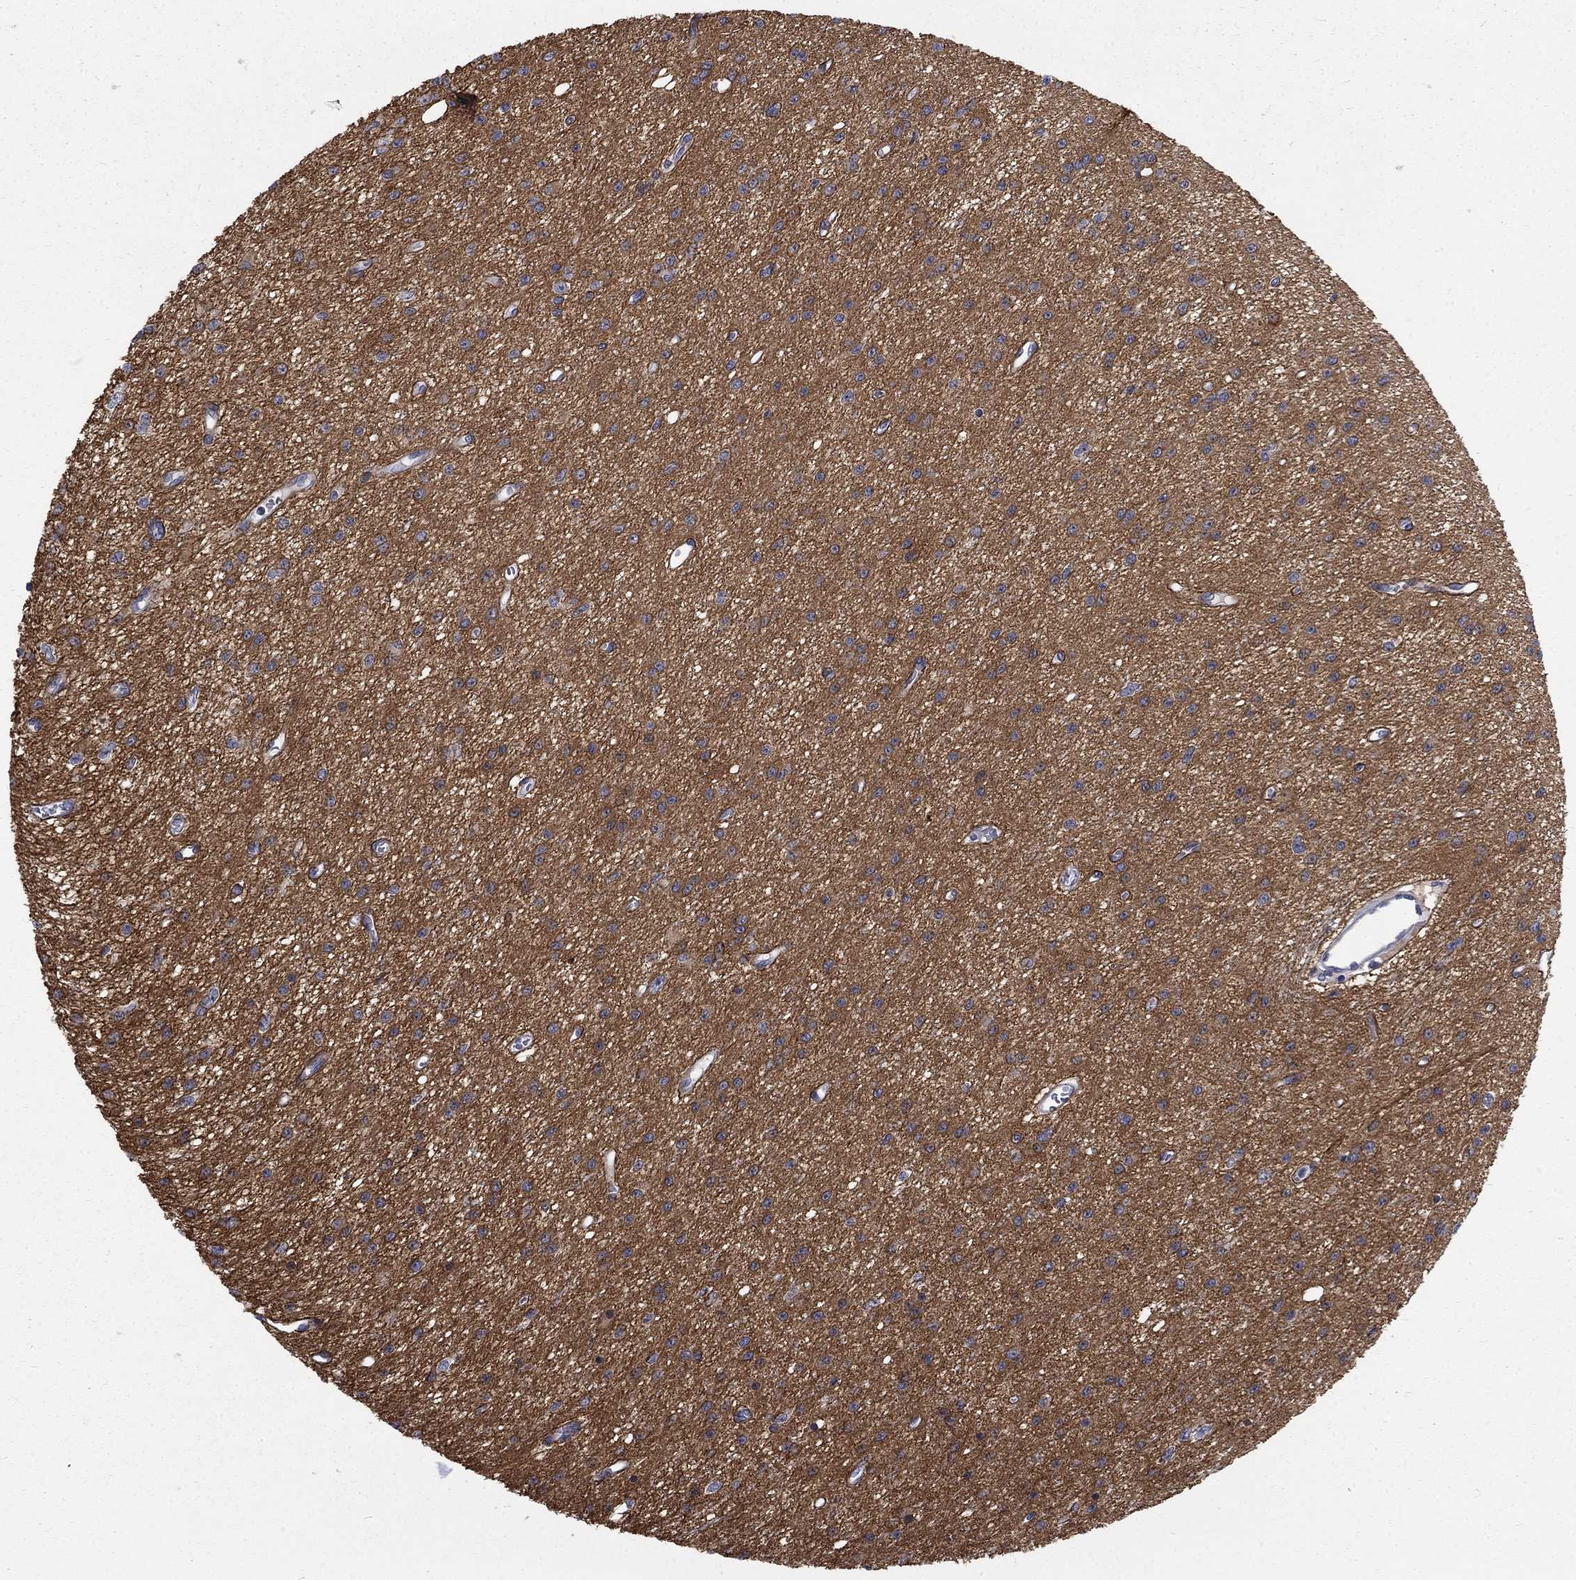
{"staining": {"intensity": "negative", "quantity": "none", "location": "none"}, "tissue": "glioma", "cell_type": "Tumor cells", "image_type": "cancer", "snomed": [{"axis": "morphology", "description": "Glioma, malignant, Low grade"}, {"axis": "topography", "description": "Brain"}], "caption": "A histopathology image of glioma stained for a protein shows no brown staining in tumor cells.", "gene": "PHKA1", "patient": {"sex": "female", "age": 45}}